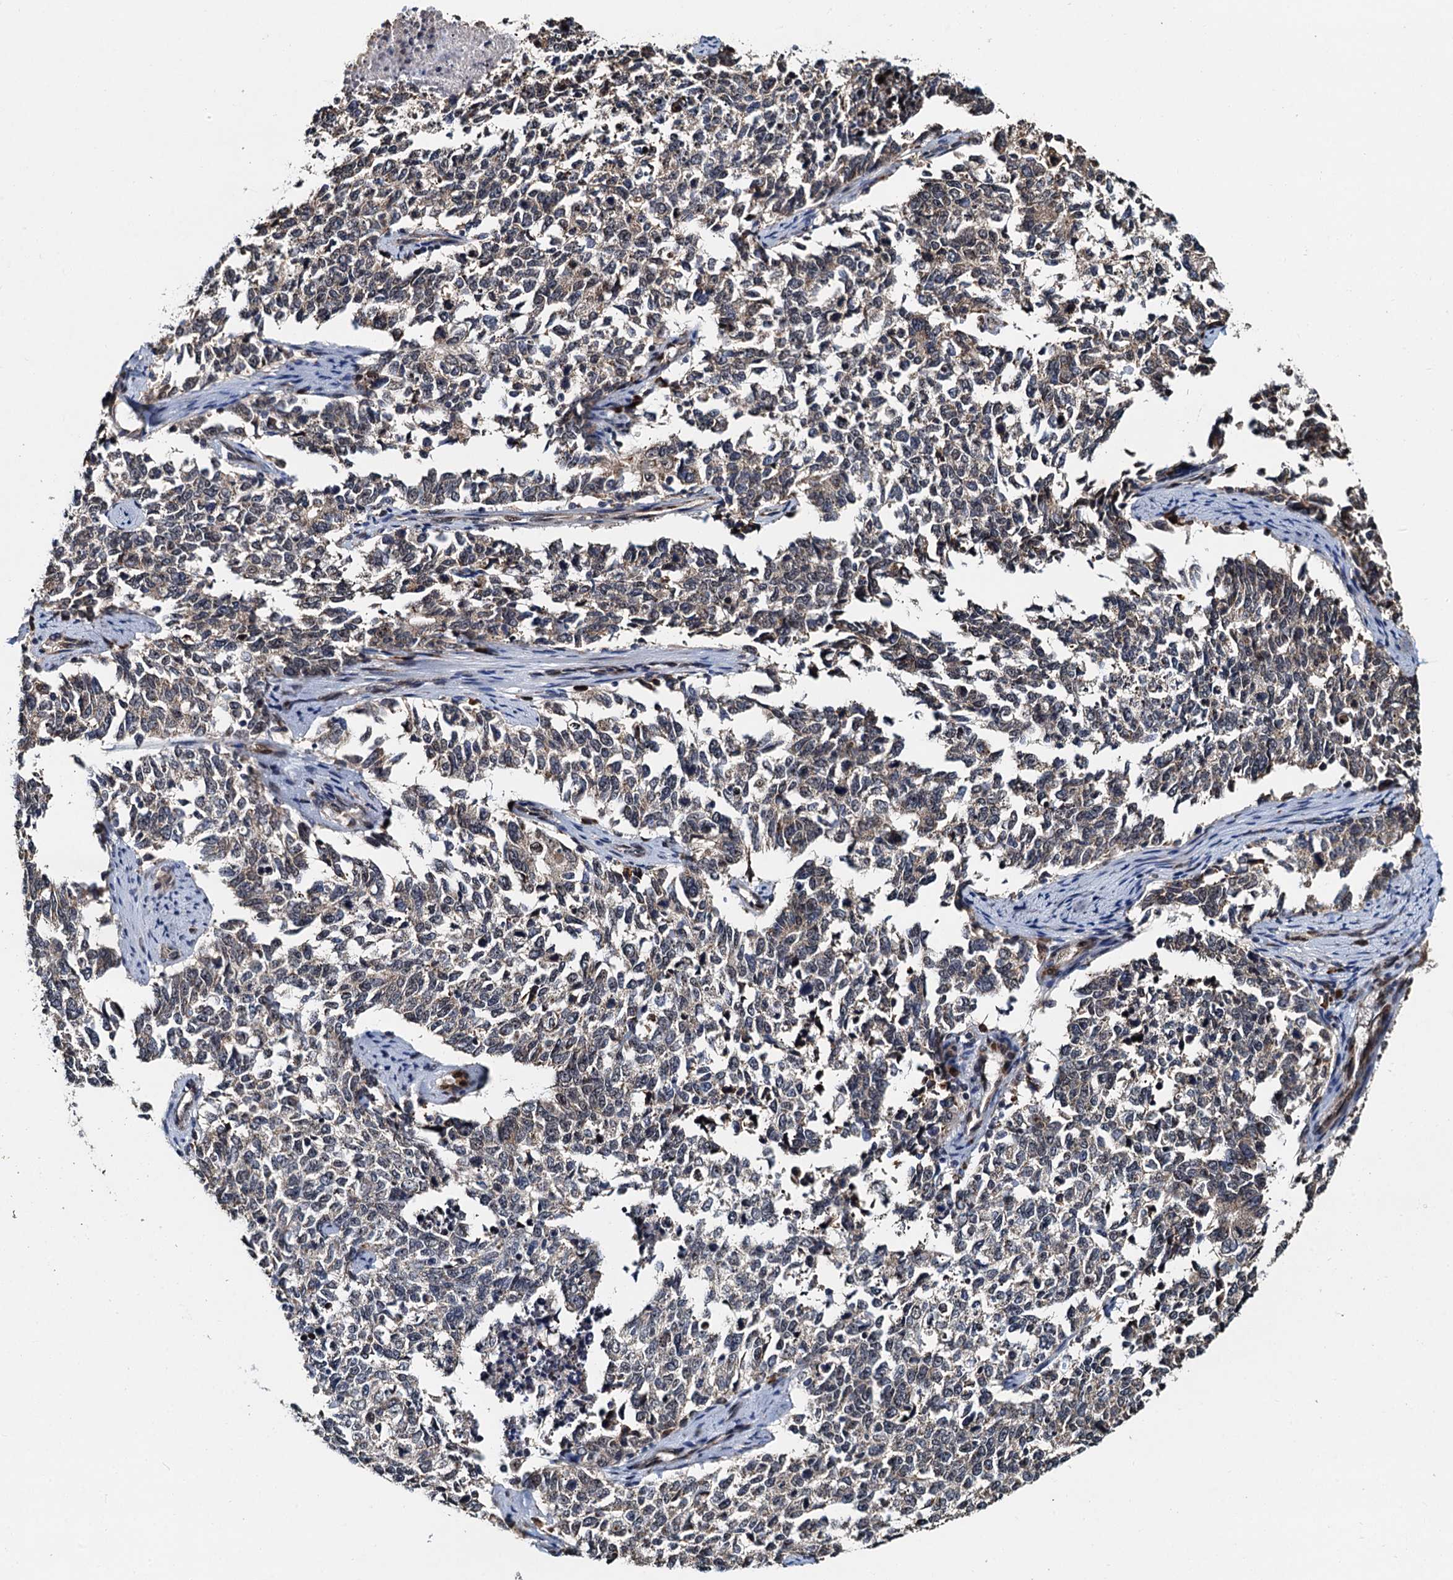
{"staining": {"intensity": "weak", "quantity": "25%-75%", "location": "cytoplasmic/membranous"}, "tissue": "cervical cancer", "cell_type": "Tumor cells", "image_type": "cancer", "snomed": [{"axis": "morphology", "description": "Squamous cell carcinoma, NOS"}, {"axis": "topography", "description": "Cervix"}], "caption": "IHC of cervical cancer (squamous cell carcinoma) shows low levels of weak cytoplasmic/membranous positivity in about 25%-75% of tumor cells. (Brightfield microscopy of DAB IHC at high magnification).", "gene": "DNAJC21", "patient": {"sex": "female", "age": 63}}